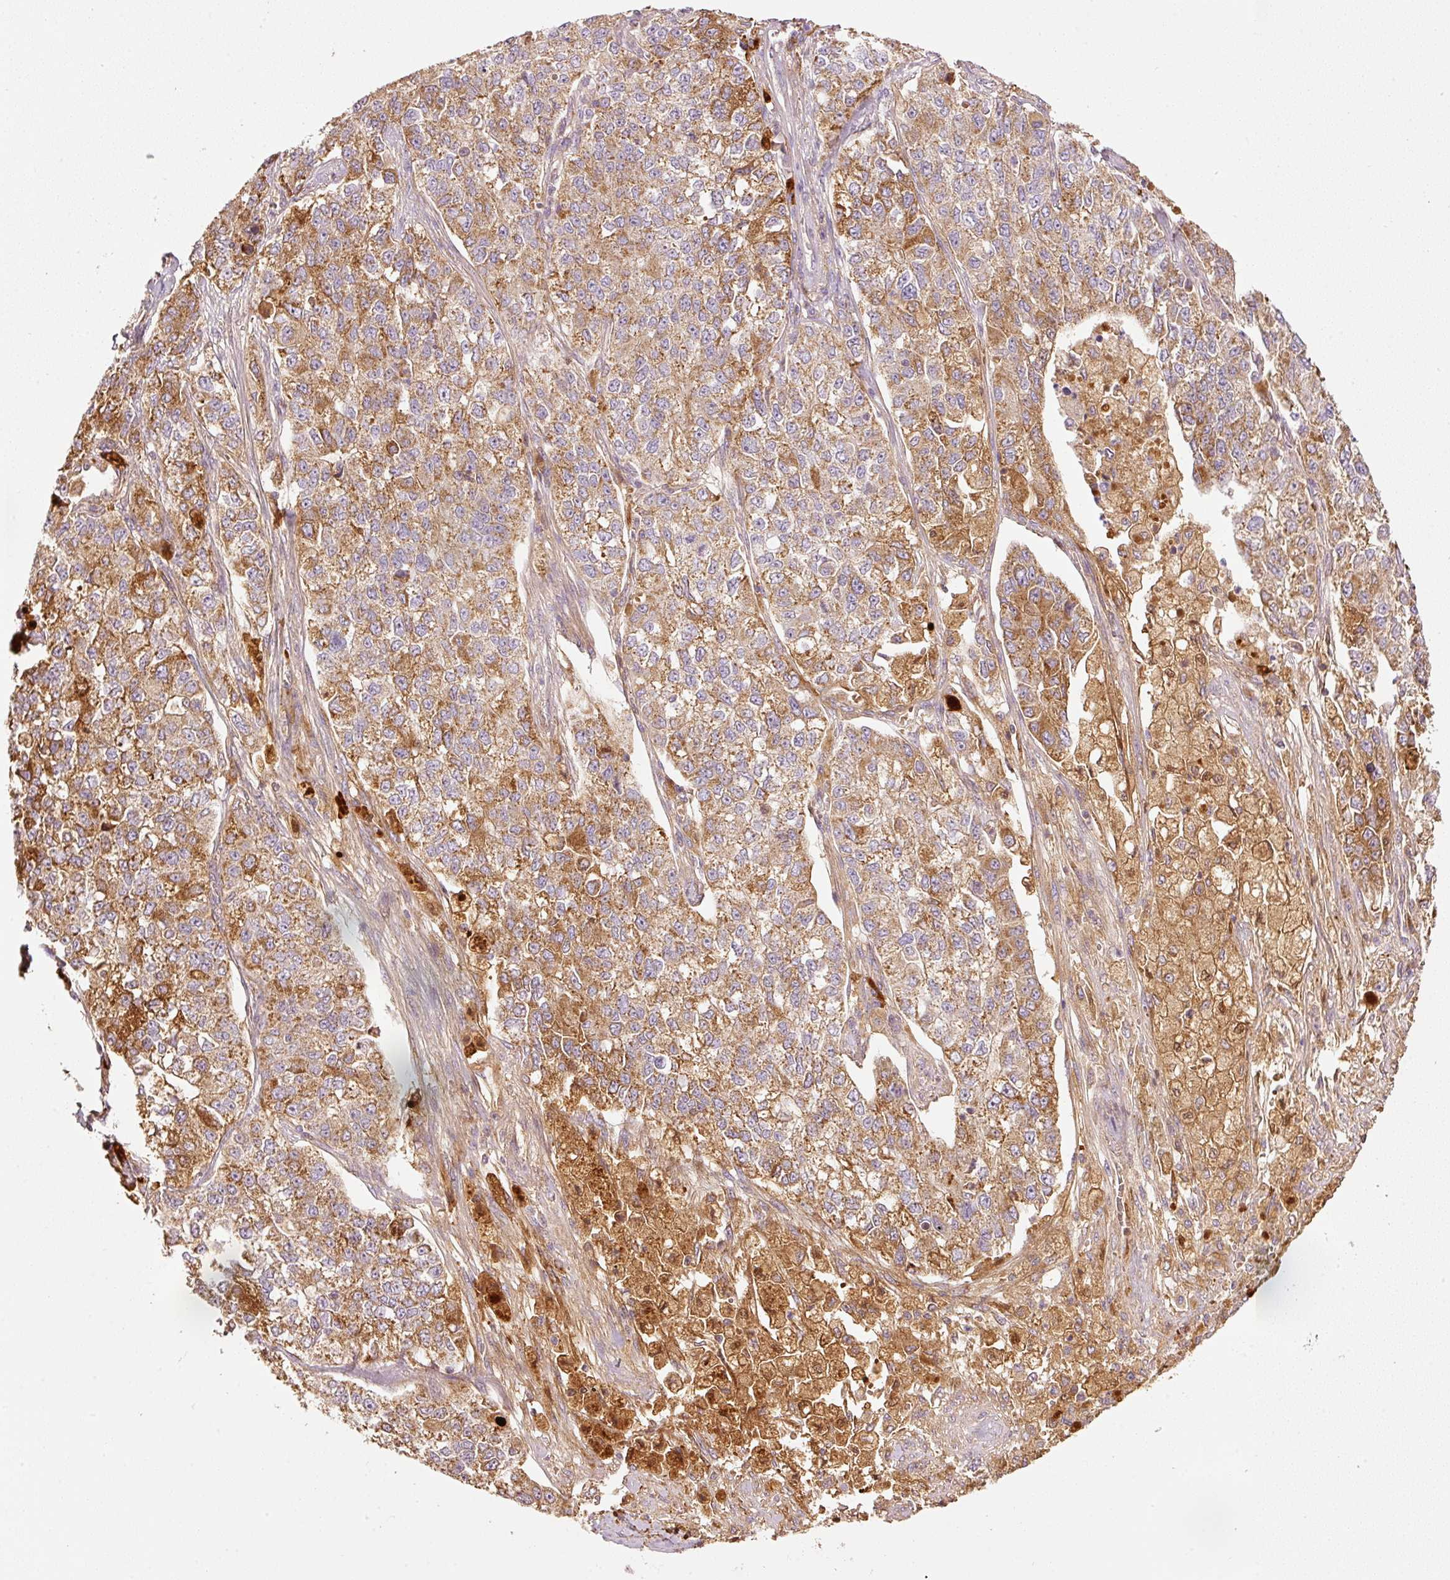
{"staining": {"intensity": "moderate", "quantity": ">75%", "location": "cytoplasmic/membranous"}, "tissue": "lung cancer", "cell_type": "Tumor cells", "image_type": "cancer", "snomed": [{"axis": "morphology", "description": "Adenocarcinoma, NOS"}, {"axis": "topography", "description": "Lung"}], "caption": "This is a photomicrograph of immunohistochemistry (IHC) staining of lung adenocarcinoma, which shows moderate expression in the cytoplasmic/membranous of tumor cells.", "gene": "SERPING1", "patient": {"sex": "male", "age": 49}}